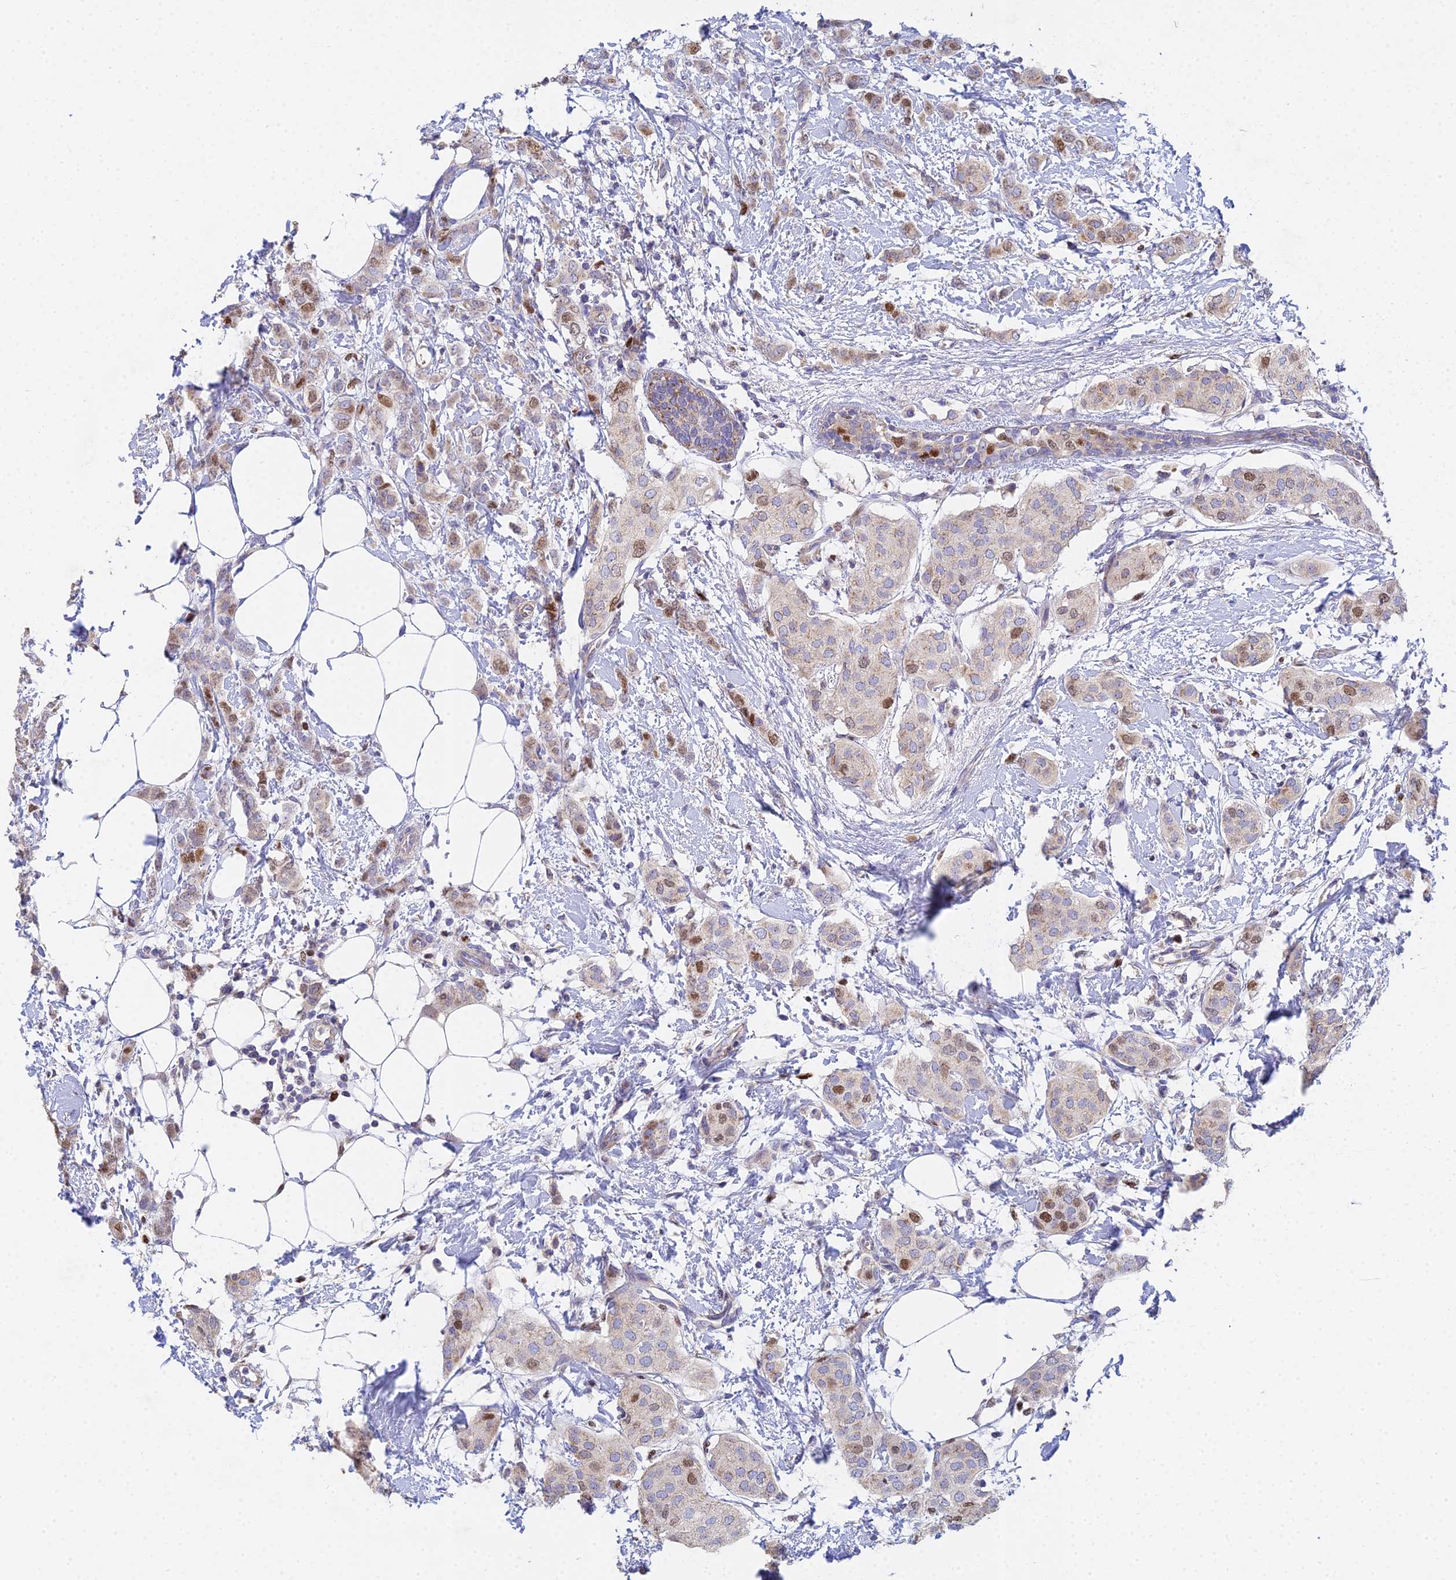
{"staining": {"intensity": "strong", "quantity": "<25%", "location": "nuclear"}, "tissue": "breast cancer", "cell_type": "Tumor cells", "image_type": "cancer", "snomed": [{"axis": "morphology", "description": "Duct carcinoma"}, {"axis": "topography", "description": "Breast"}], "caption": "This image reveals immunohistochemistry staining of human breast cancer (invasive ductal carcinoma), with medium strong nuclear staining in approximately <25% of tumor cells.", "gene": "MCM2", "patient": {"sex": "female", "age": 72}}